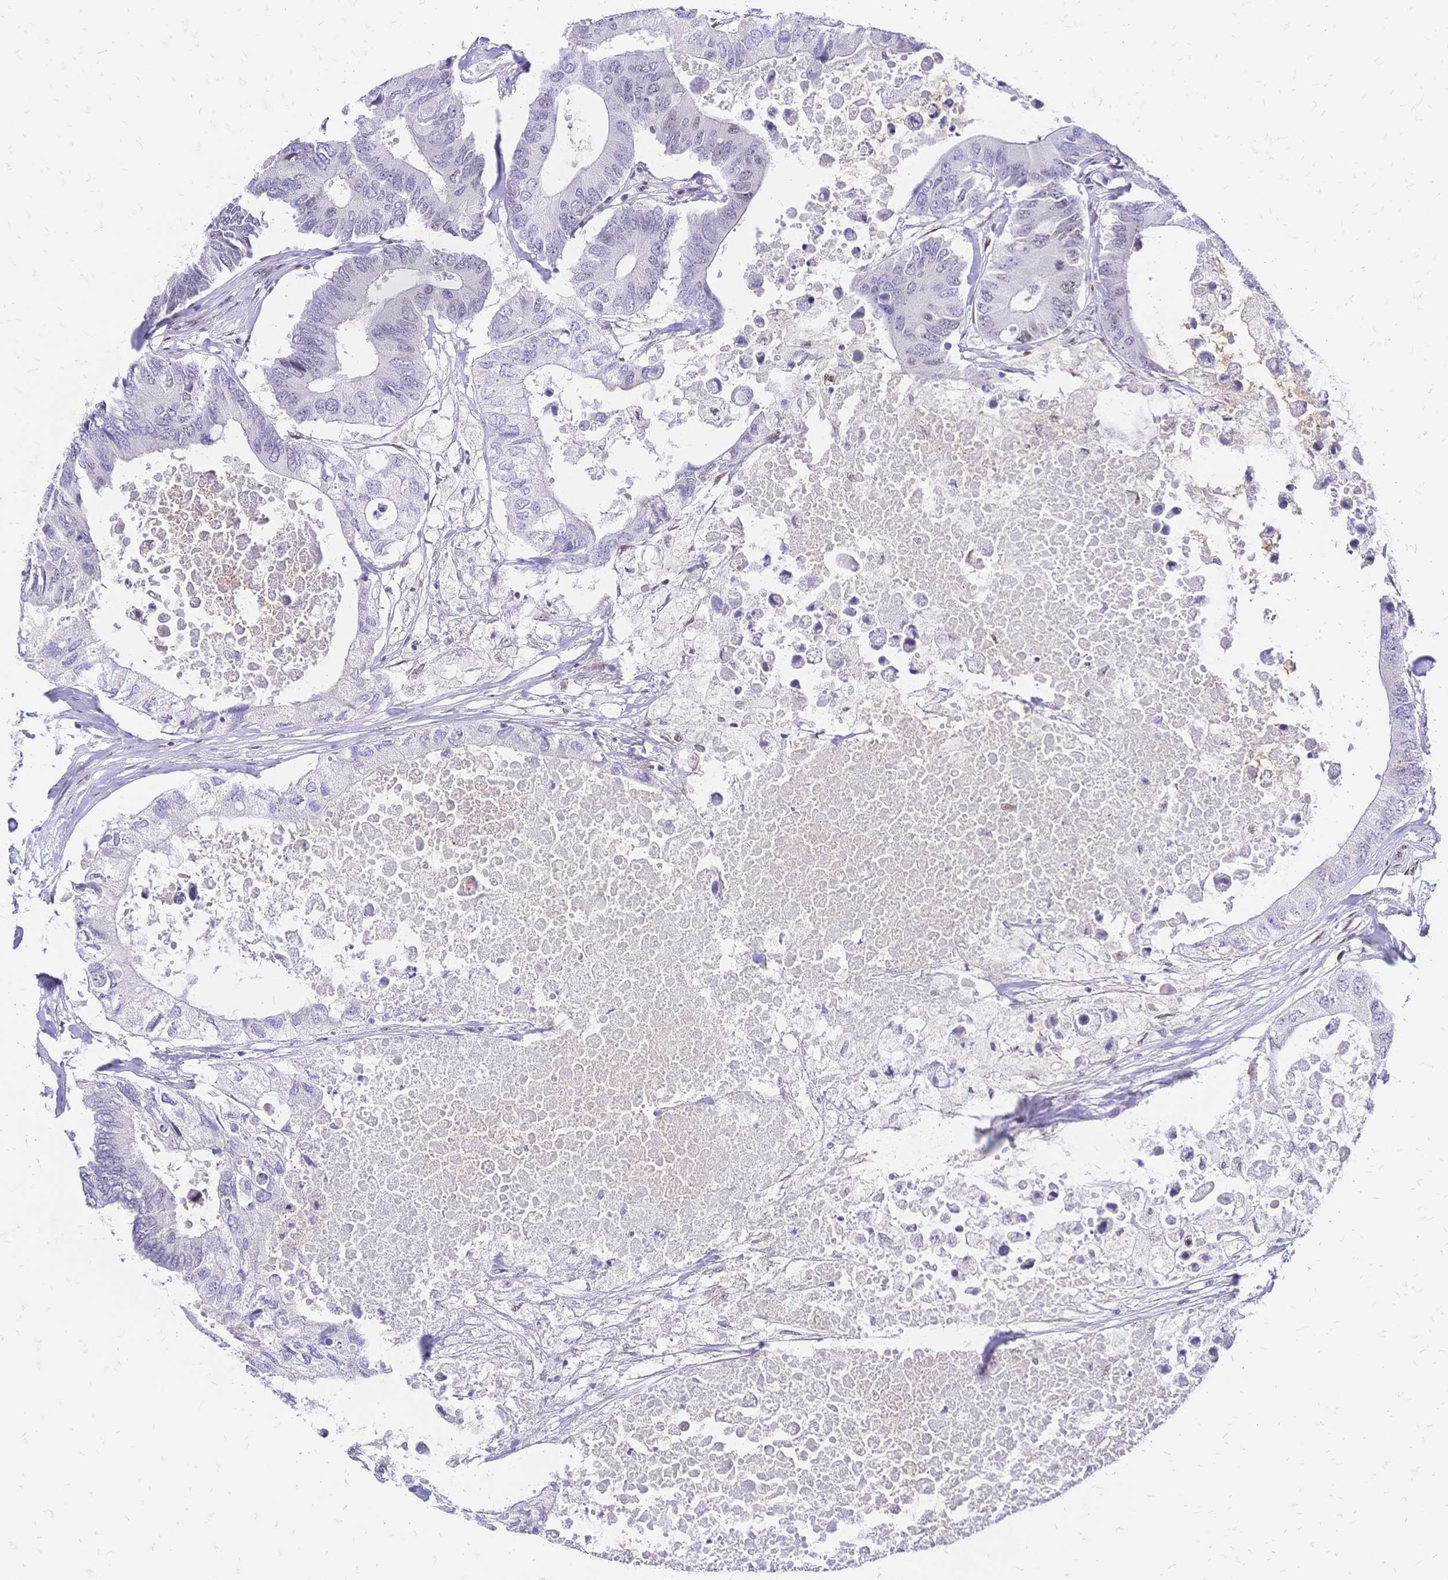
{"staining": {"intensity": "negative", "quantity": "none", "location": "none"}, "tissue": "colorectal cancer", "cell_type": "Tumor cells", "image_type": "cancer", "snomed": [{"axis": "morphology", "description": "Adenocarcinoma, NOS"}, {"axis": "topography", "description": "Colon"}], "caption": "There is no significant positivity in tumor cells of colorectal cancer (adenocarcinoma).", "gene": "NFIC", "patient": {"sex": "male", "age": 71}}